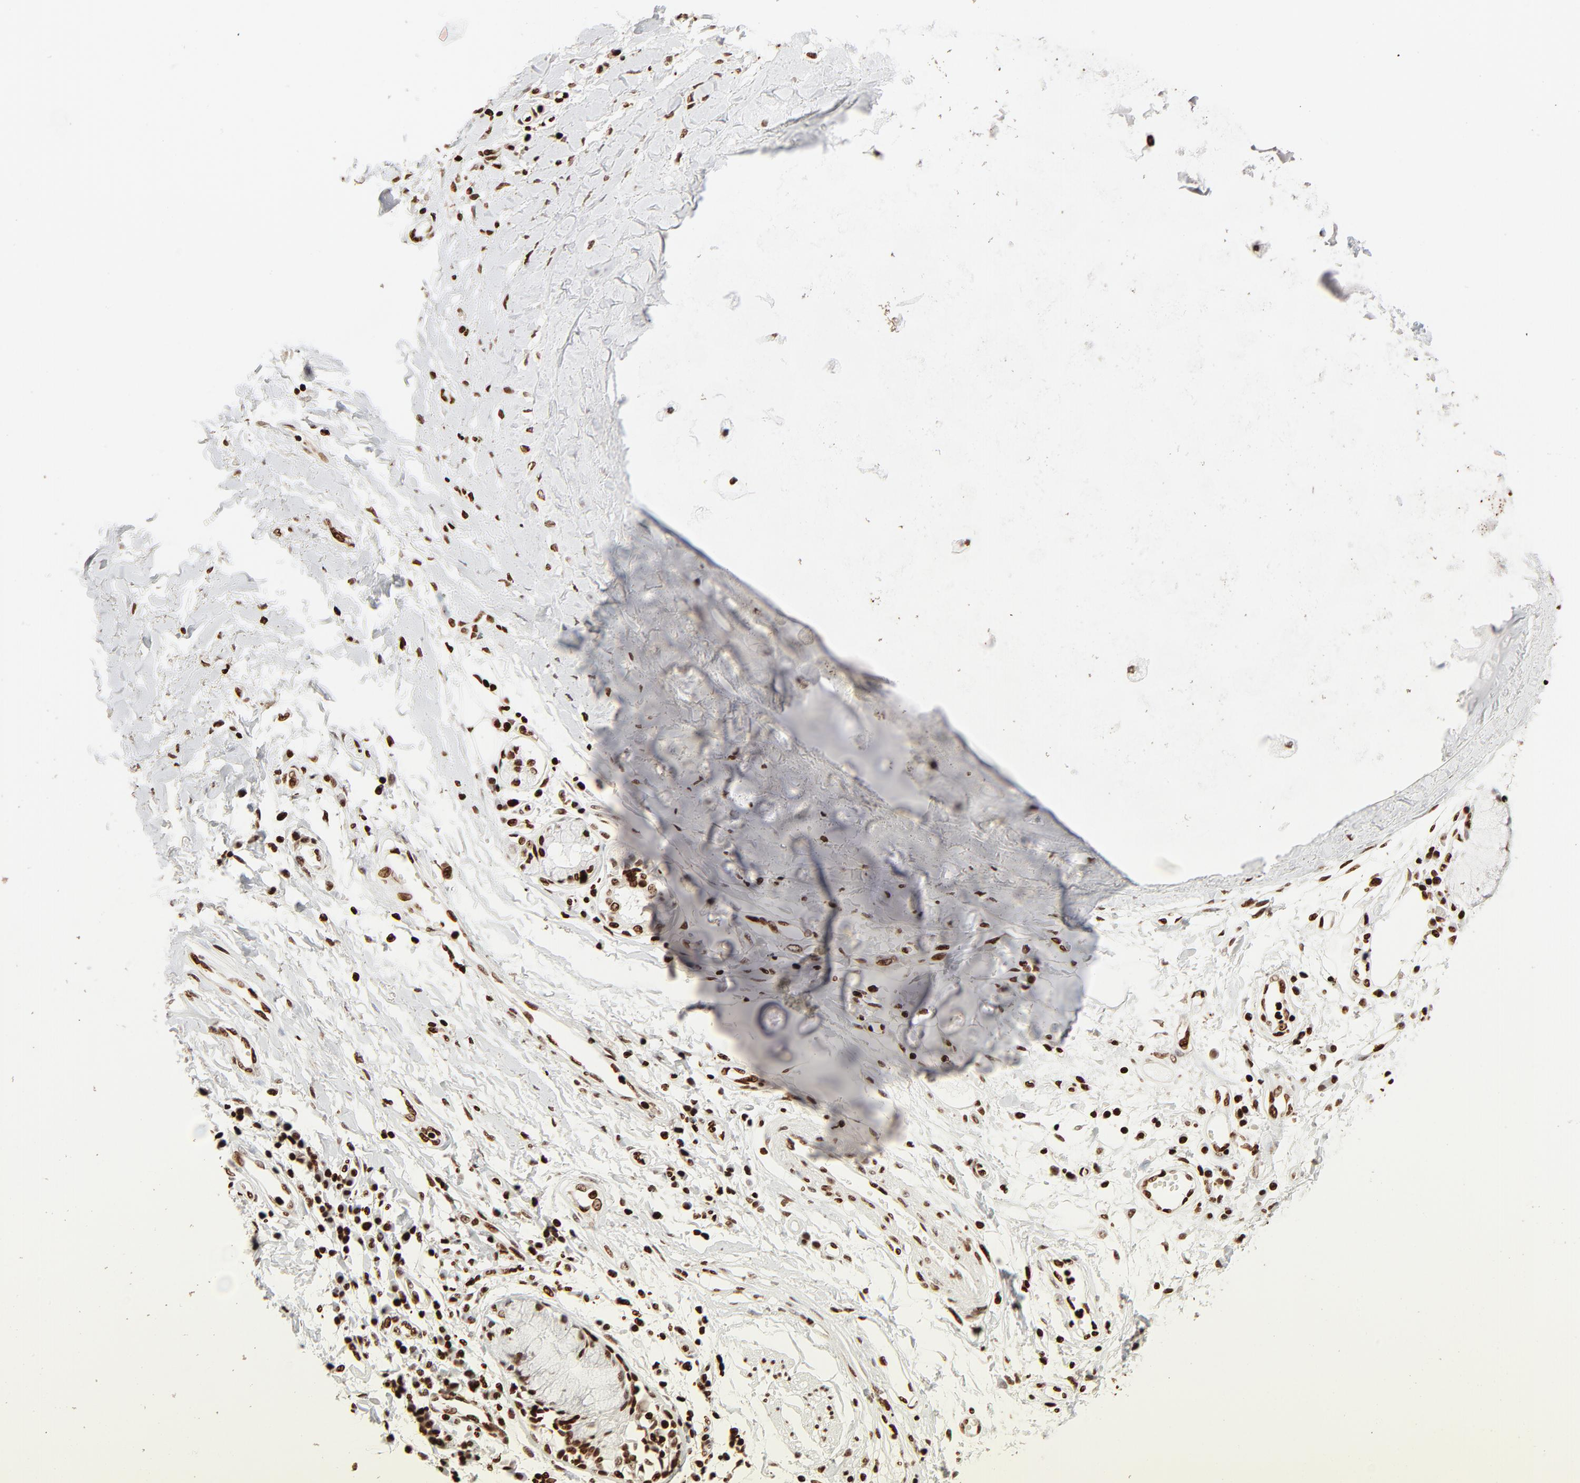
{"staining": {"intensity": "strong", "quantity": "<25%", "location": "nuclear"}, "tissue": "adipose tissue", "cell_type": "Adipocytes", "image_type": "normal", "snomed": [{"axis": "morphology", "description": "Normal tissue, NOS"}, {"axis": "morphology", "description": "Adenocarcinoma, NOS"}, {"axis": "topography", "description": "Cartilage tissue"}, {"axis": "topography", "description": "Bronchus"}, {"axis": "topography", "description": "Lung"}], "caption": "A photomicrograph of adipose tissue stained for a protein exhibits strong nuclear brown staining in adipocytes.", "gene": "HMGB1", "patient": {"sex": "female", "age": 67}}